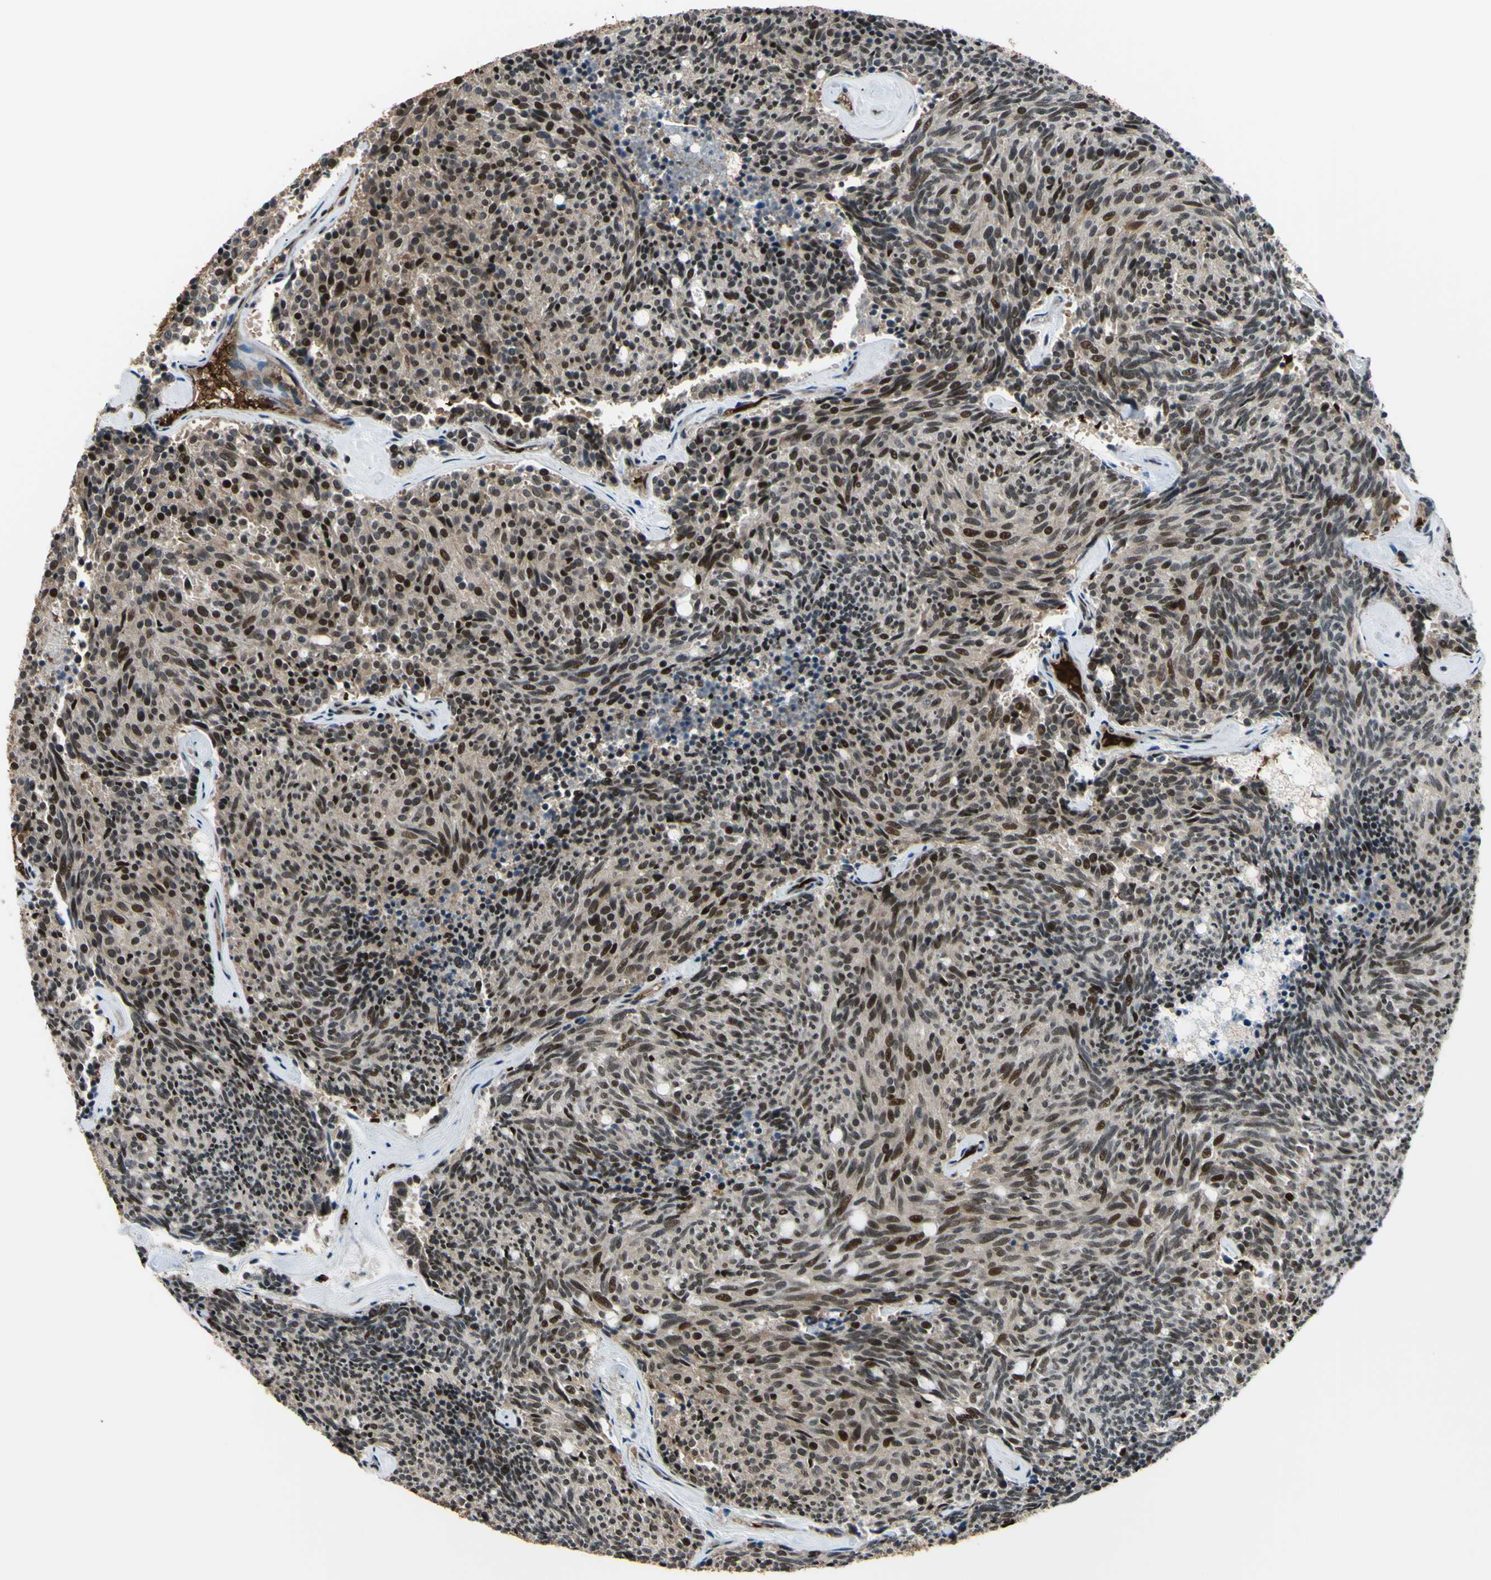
{"staining": {"intensity": "moderate", "quantity": ">75%", "location": "nuclear"}, "tissue": "carcinoid", "cell_type": "Tumor cells", "image_type": "cancer", "snomed": [{"axis": "morphology", "description": "Carcinoid, malignant, NOS"}, {"axis": "topography", "description": "Pancreas"}], "caption": "DAB immunohistochemical staining of malignant carcinoid reveals moderate nuclear protein positivity in about >75% of tumor cells.", "gene": "THAP12", "patient": {"sex": "female", "age": 54}}